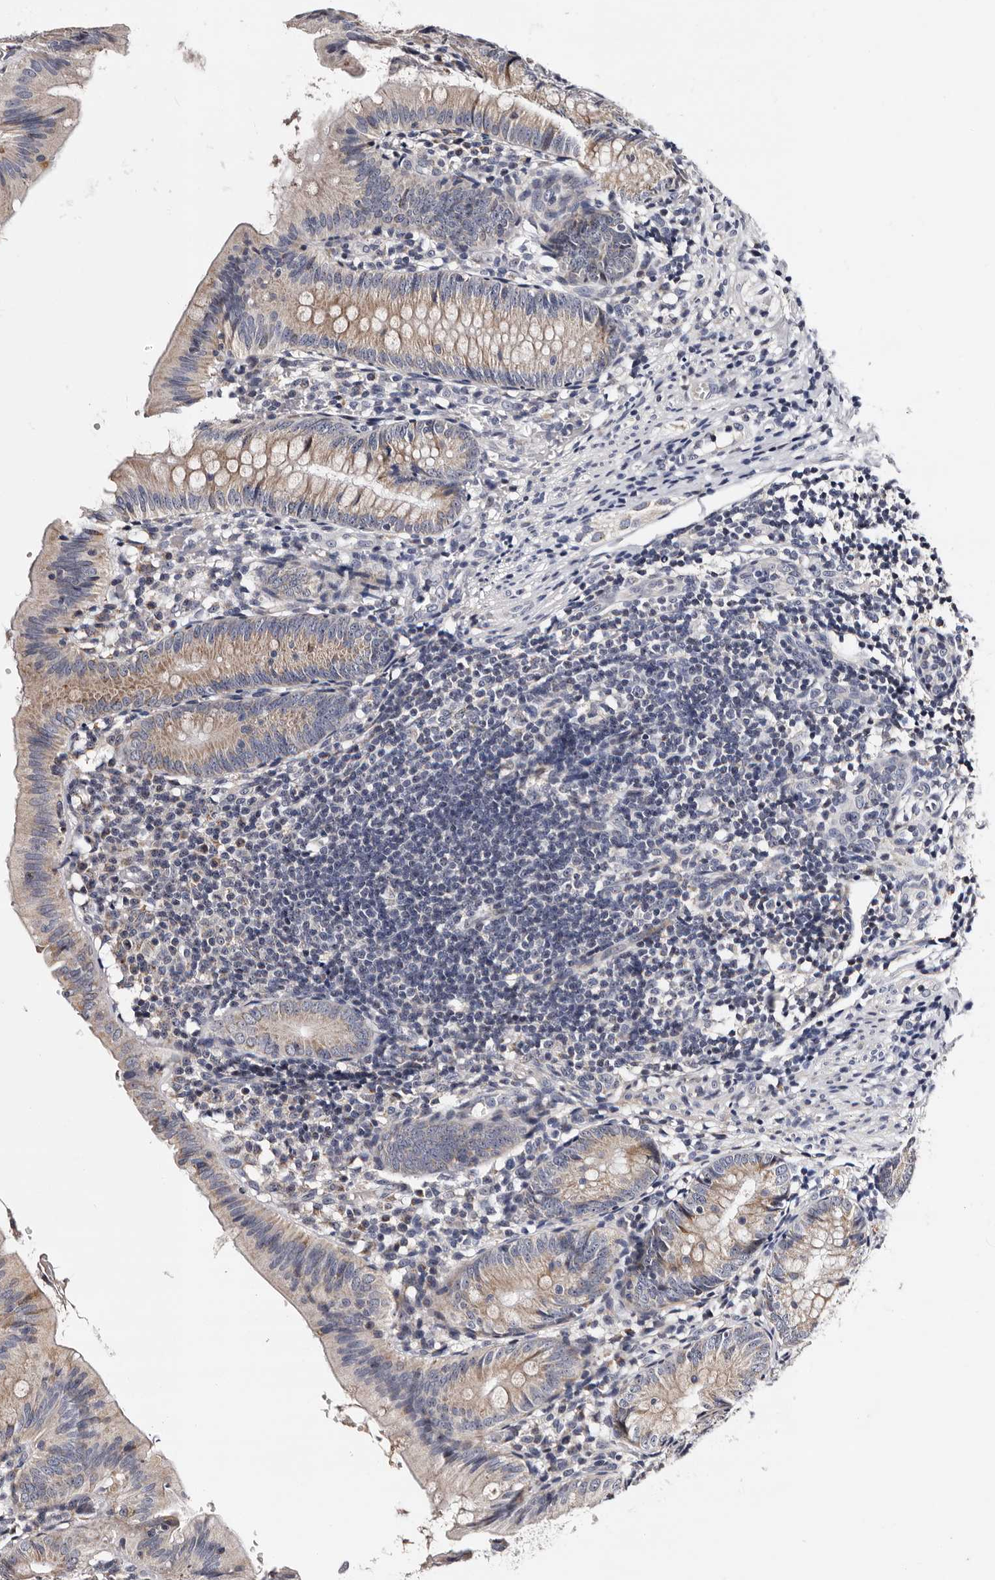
{"staining": {"intensity": "weak", "quantity": "25%-75%", "location": "cytoplasmic/membranous"}, "tissue": "appendix", "cell_type": "Glandular cells", "image_type": "normal", "snomed": [{"axis": "morphology", "description": "Normal tissue, NOS"}, {"axis": "topography", "description": "Appendix"}], "caption": "Benign appendix shows weak cytoplasmic/membranous expression in approximately 25%-75% of glandular cells, visualized by immunohistochemistry.", "gene": "TAF4B", "patient": {"sex": "male", "age": 1}}